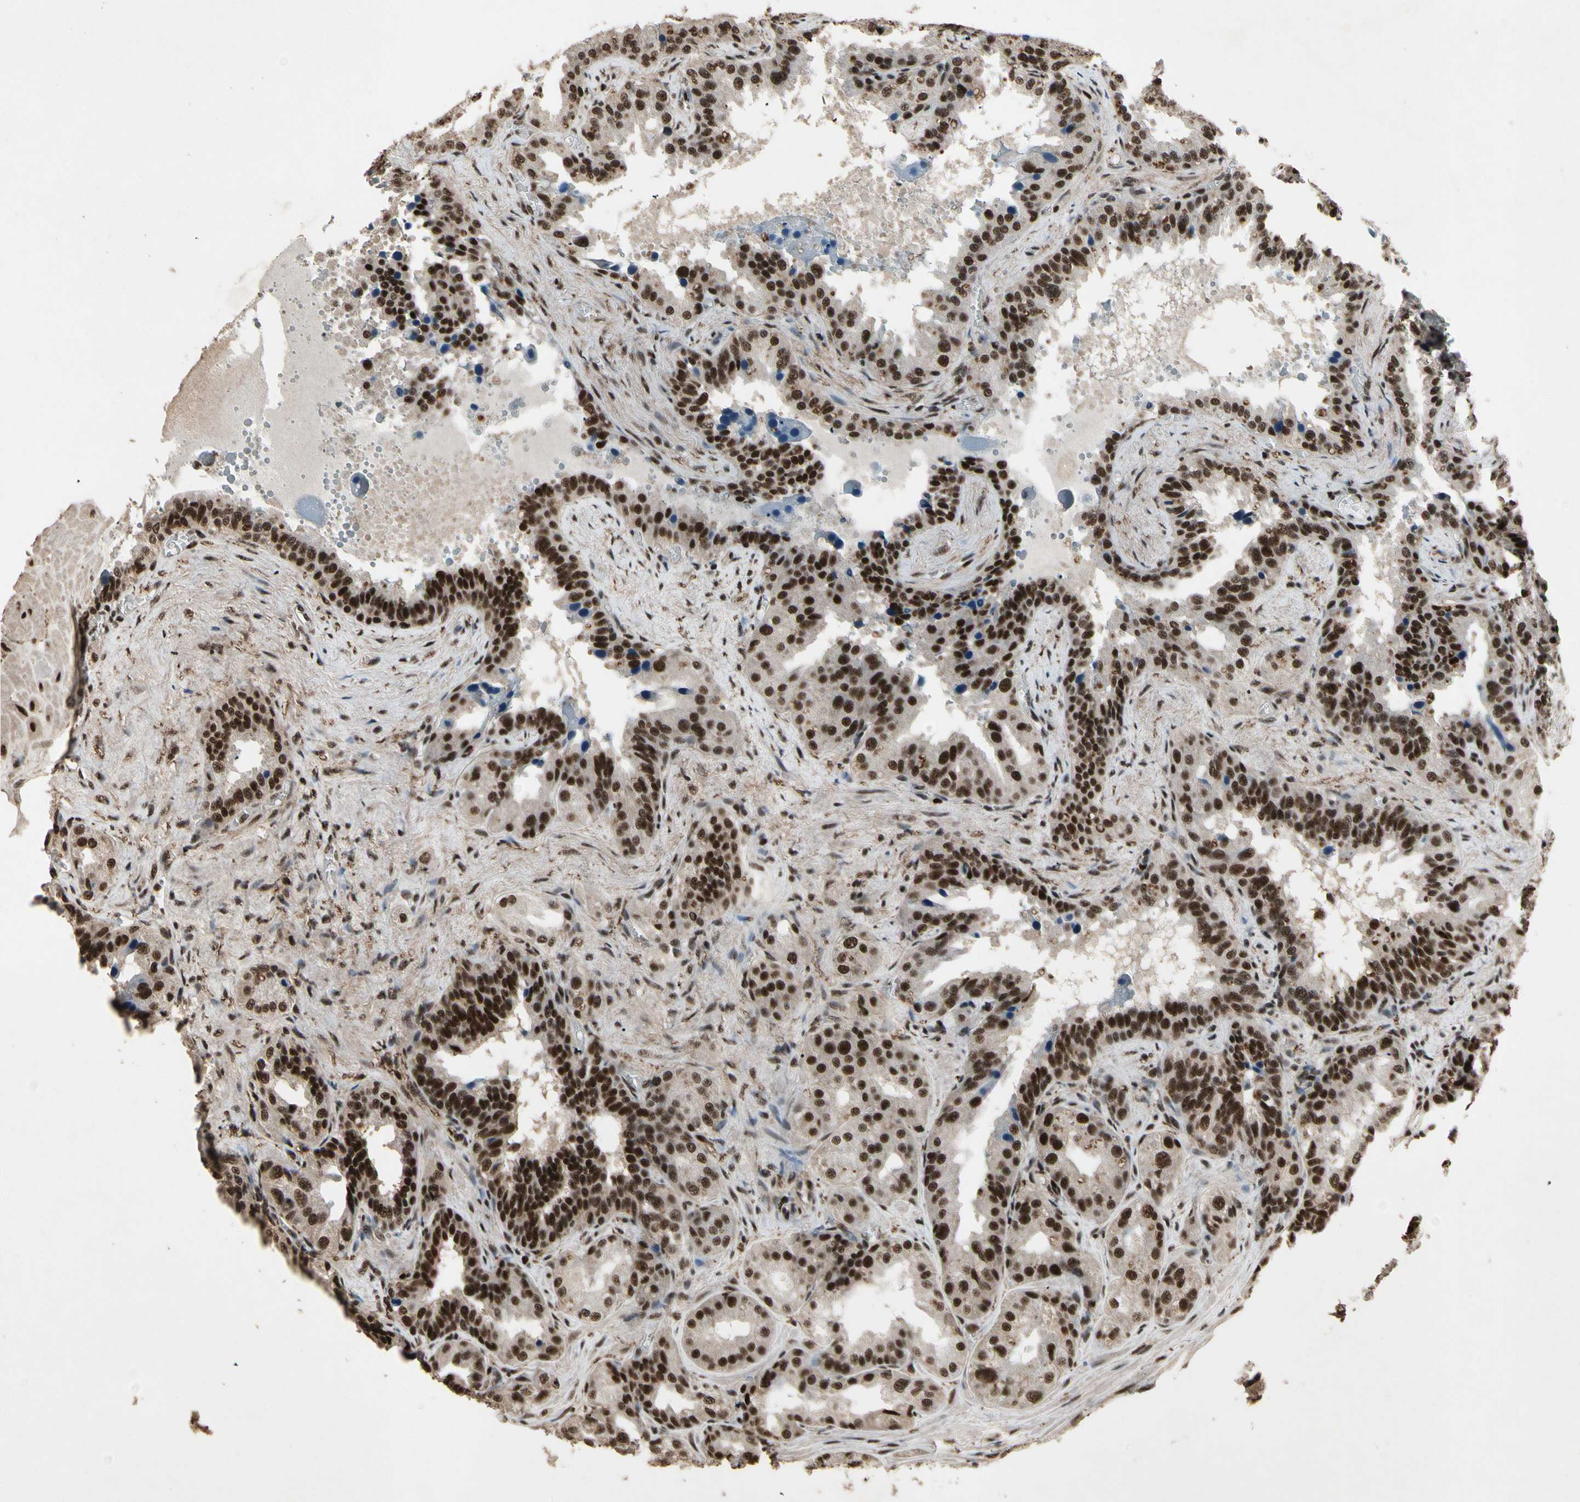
{"staining": {"intensity": "strong", "quantity": ">75%", "location": "nuclear"}, "tissue": "seminal vesicle", "cell_type": "Glandular cells", "image_type": "normal", "snomed": [{"axis": "morphology", "description": "Normal tissue, NOS"}, {"axis": "topography", "description": "Prostate"}, {"axis": "topography", "description": "Seminal veicle"}], "caption": "Immunohistochemical staining of unremarkable seminal vesicle shows high levels of strong nuclear expression in approximately >75% of glandular cells.", "gene": "TBX2", "patient": {"sex": "male", "age": 51}}